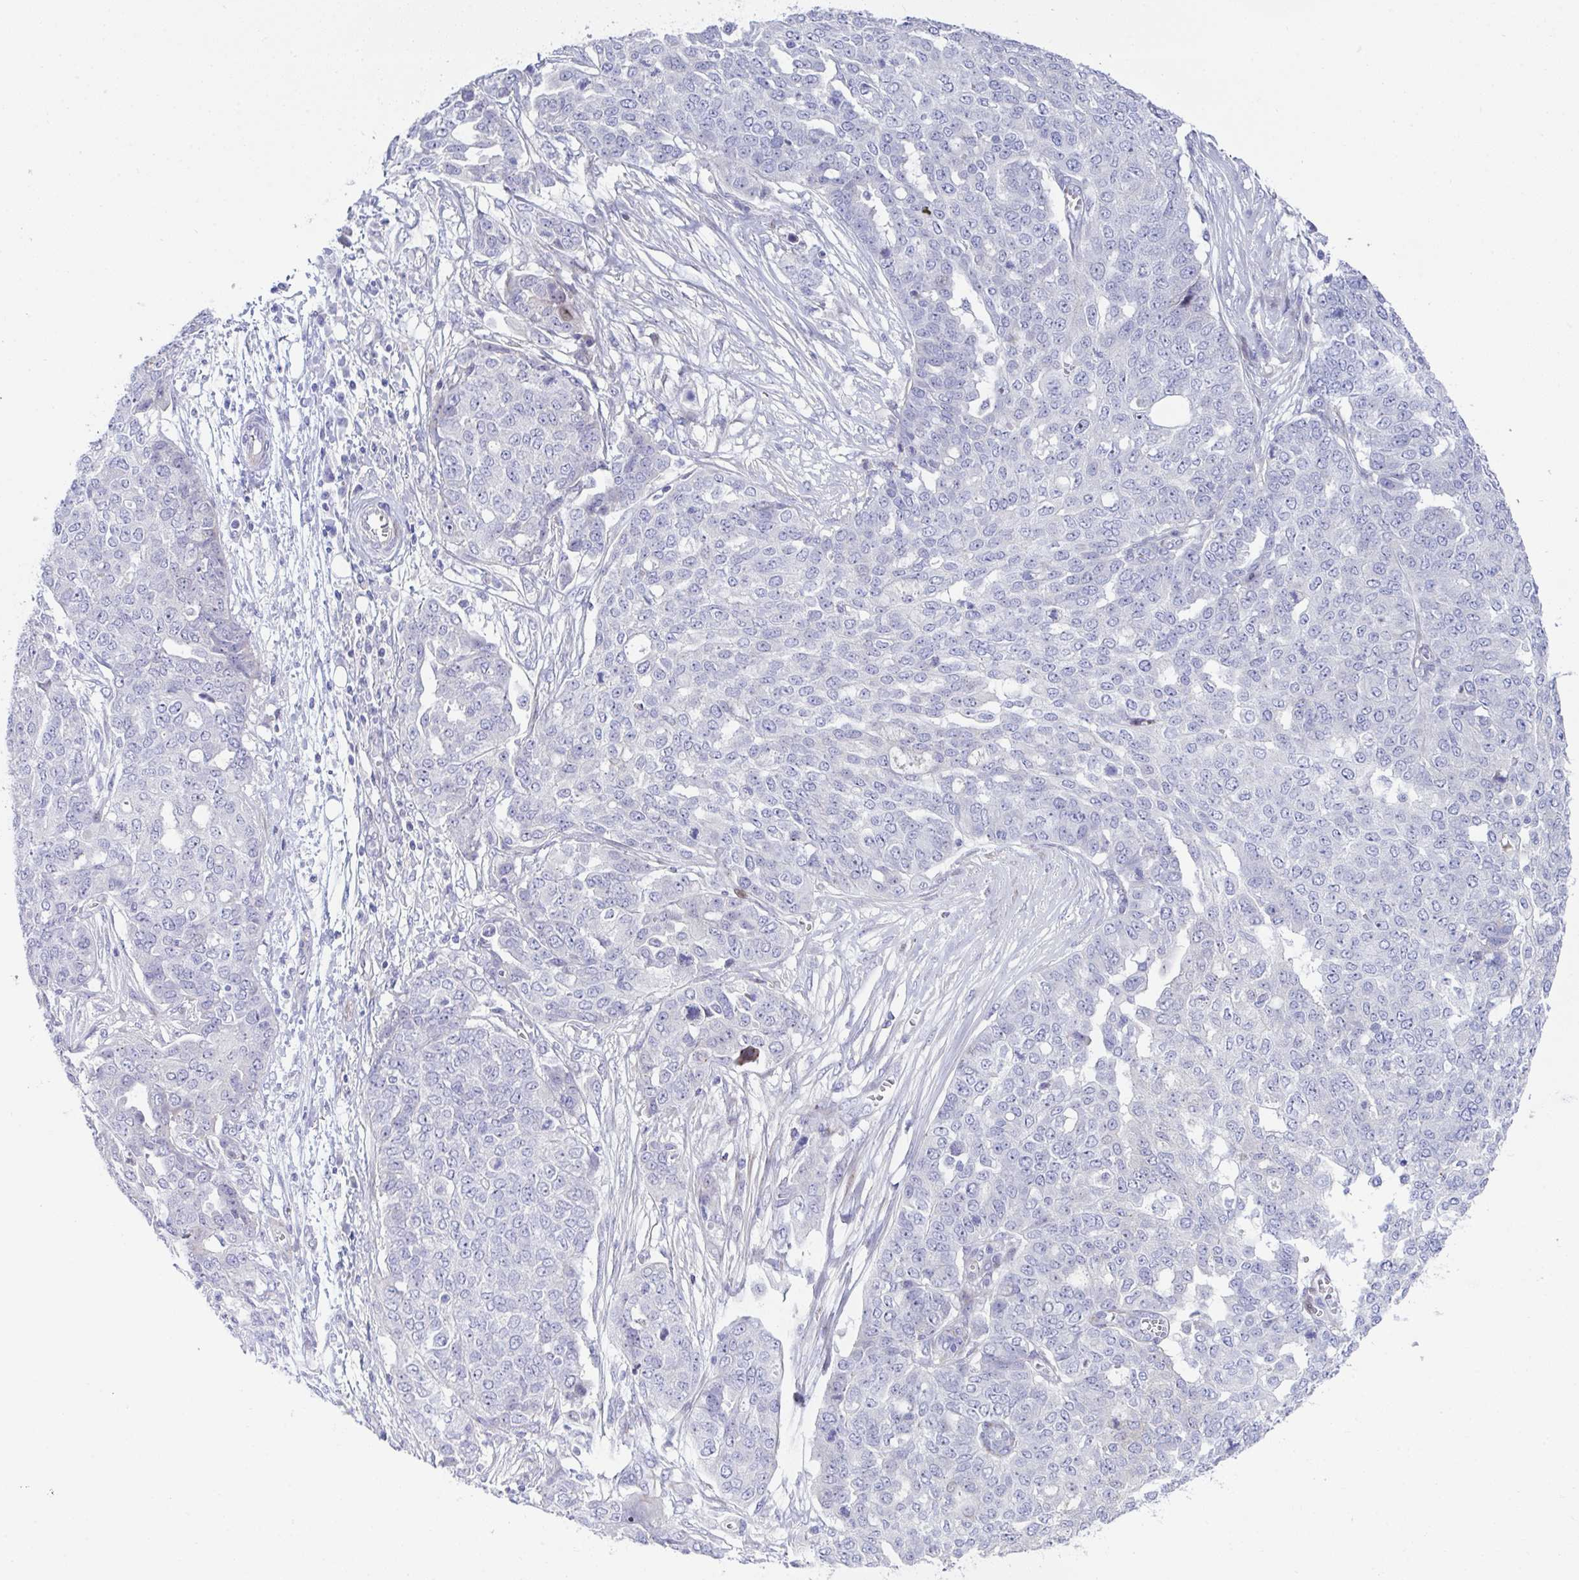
{"staining": {"intensity": "negative", "quantity": "none", "location": "none"}, "tissue": "ovarian cancer", "cell_type": "Tumor cells", "image_type": "cancer", "snomed": [{"axis": "morphology", "description": "Cystadenocarcinoma, serous, NOS"}, {"axis": "topography", "description": "Soft tissue"}, {"axis": "topography", "description": "Ovary"}], "caption": "Immunohistochemical staining of human ovarian serous cystadenocarcinoma displays no significant positivity in tumor cells.", "gene": "ZNF713", "patient": {"sex": "female", "age": 57}}